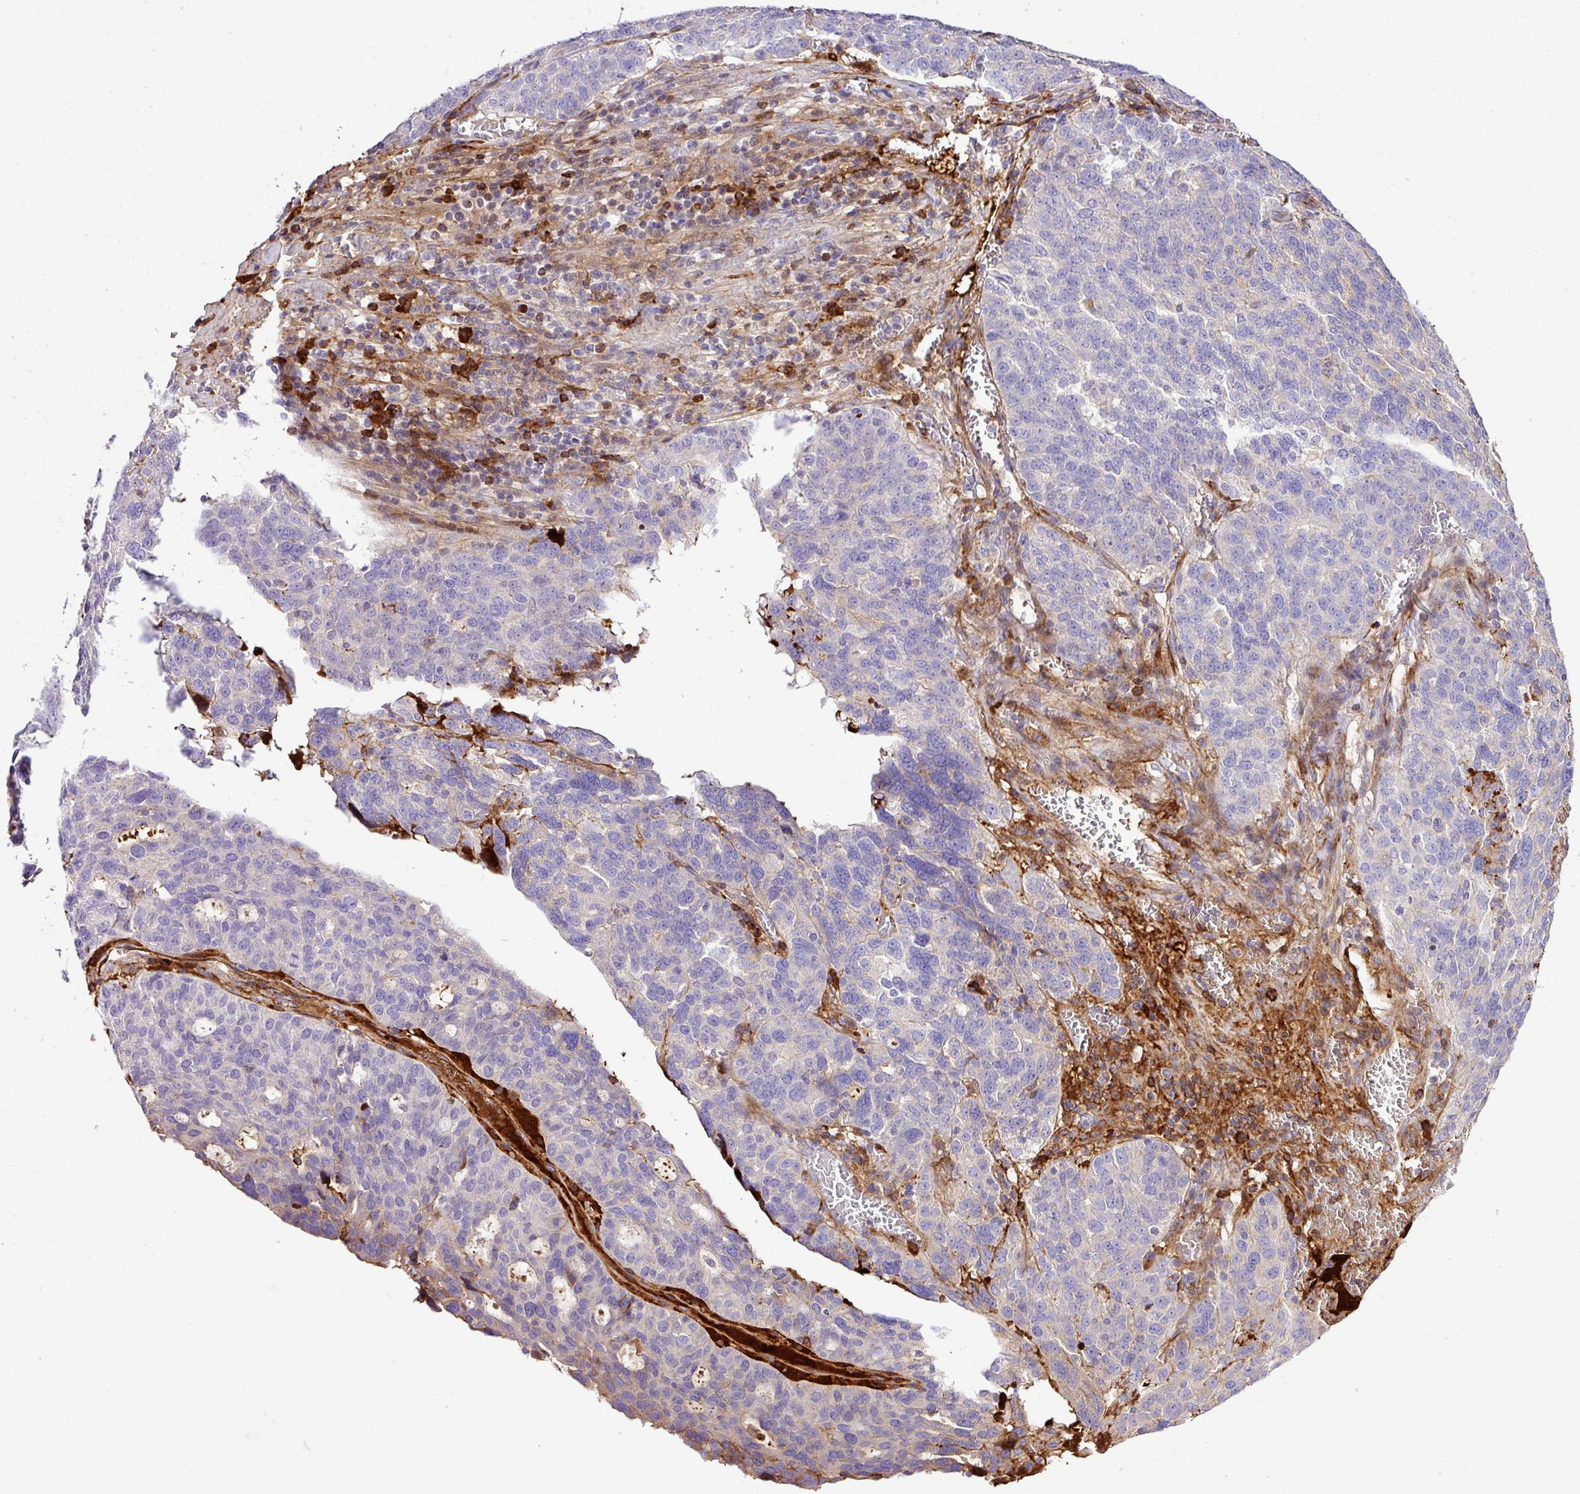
{"staining": {"intensity": "moderate", "quantity": "<25%", "location": "cytoplasmic/membranous"}, "tissue": "ovarian cancer", "cell_type": "Tumor cells", "image_type": "cancer", "snomed": [{"axis": "morphology", "description": "Cystadenocarcinoma, serous, NOS"}, {"axis": "topography", "description": "Ovary"}], "caption": "A brown stain labels moderate cytoplasmic/membranous expression of a protein in ovarian serous cystadenocarcinoma tumor cells.", "gene": "CTXN2", "patient": {"sex": "female", "age": 59}}